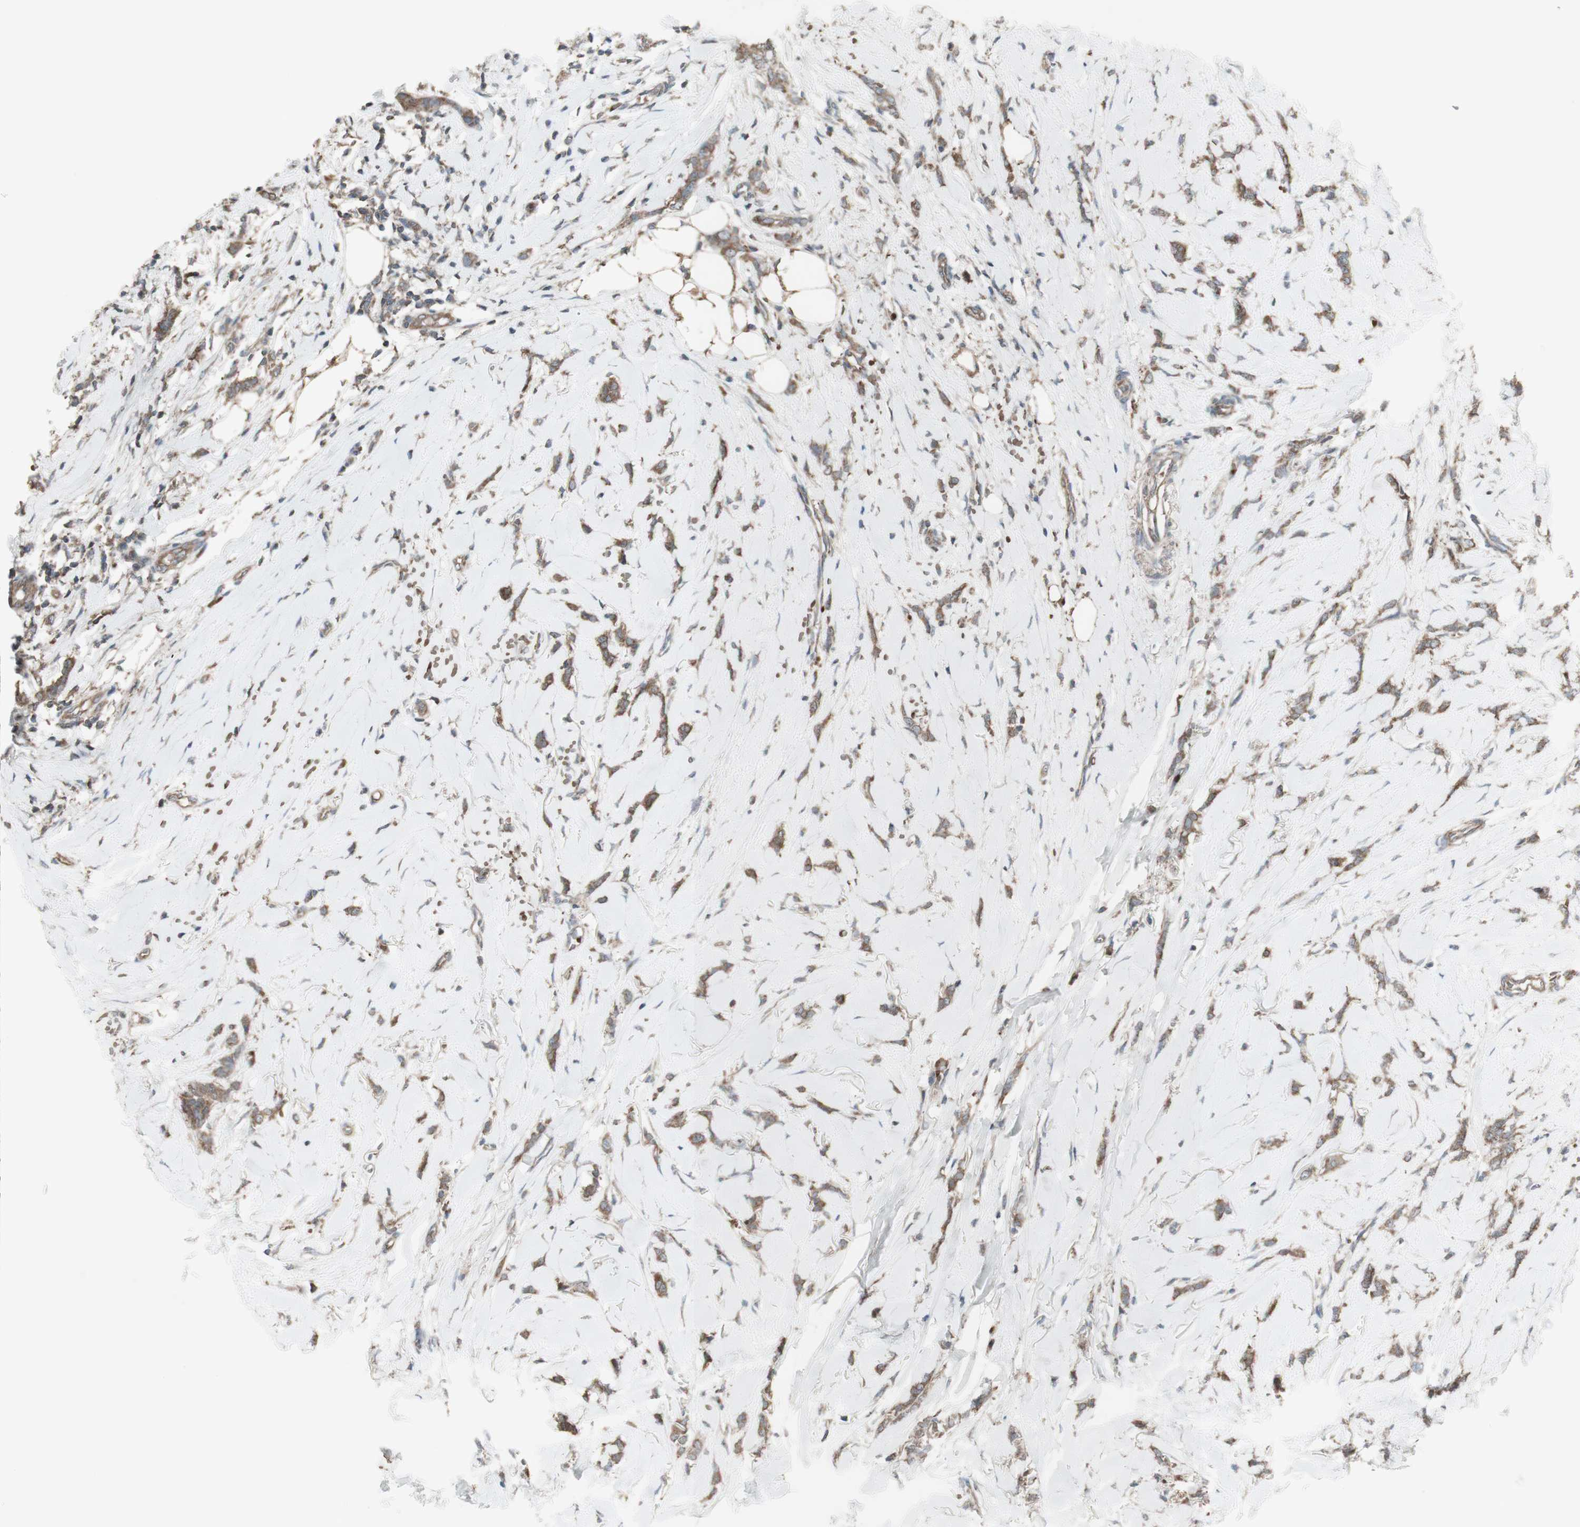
{"staining": {"intensity": "weak", "quantity": ">75%", "location": "cytoplasmic/membranous"}, "tissue": "breast cancer", "cell_type": "Tumor cells", "image_type": "cancer", "snomed": [{"axis": "morphology", "description": "Lobular carcinoma"}, {"axis": "topography", "description": "Skin"}, {"axis": "topography", "description": "Breast"}], "caption": "Immunohistochemistry staining of lobular carcinoma (breast), which displays low levels of weak cytoplasmic/membranous expression in approximately >75% of tumor cells indicating weak cytoplasmic/membranous protein staining. The staining was performed using DAB (brown) for protein detection and nuclei were counterstained in hematoxylin (blue).", "gene": "SHC1", "patient": {"sex": "female", "age": 46}}